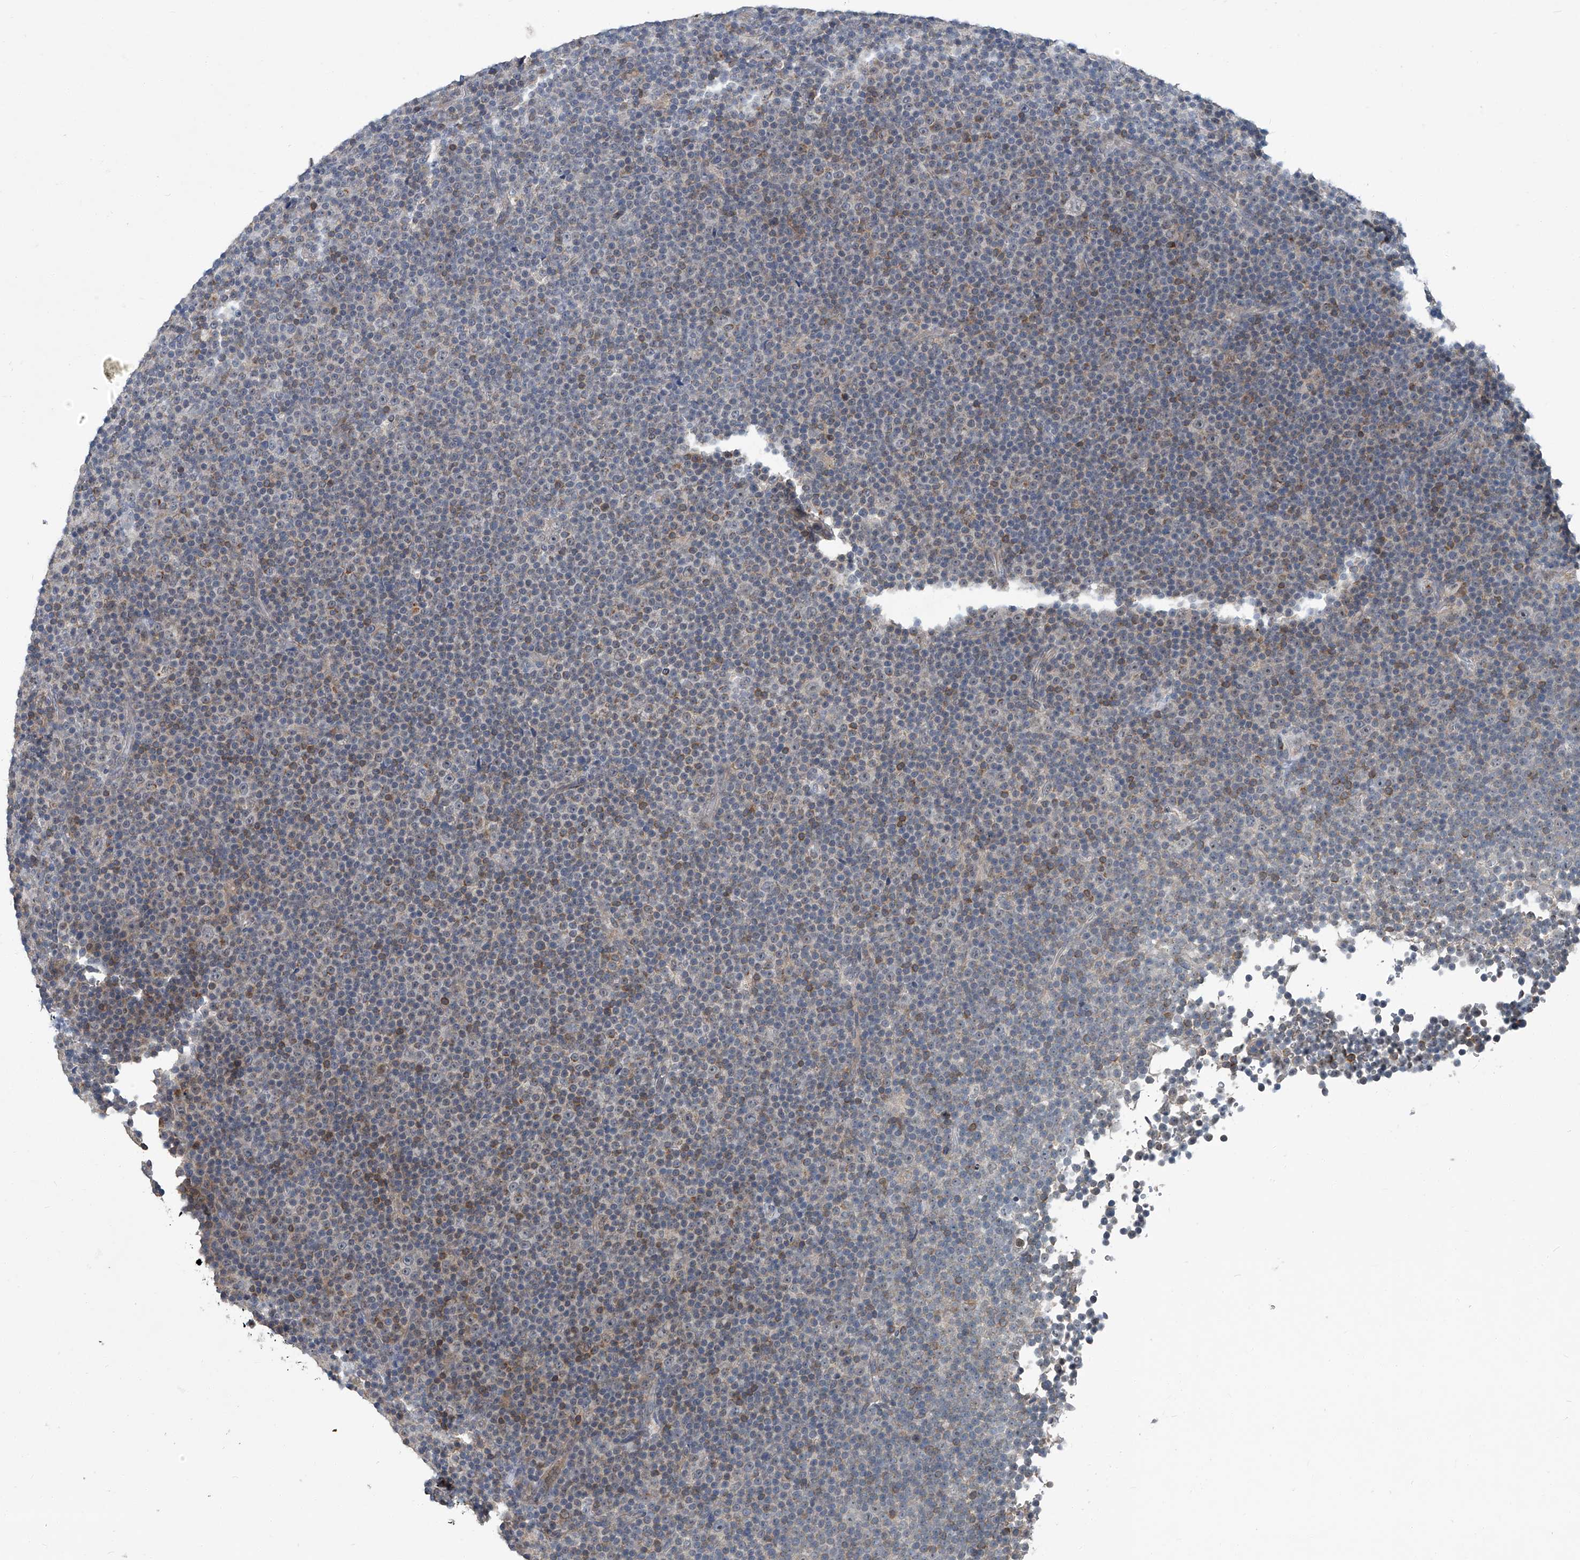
{"staining": {"intensity": "negative", "quantity": "none", "location": "none"}, "tissue": "lymphoma", "cell_type": "Tumor cells", "image_type": "cancer", "snomed": [{"axis": "morphology", "description": "Malignant lymphoma, non-Hodgkin's type, Low grade"}, {"axis": "topography", "description": "Lymph node"}], "caption": "Tumor cells show no significant protein expression in malignant lymphoma, non-Hodgkin's type (low-grade).", "gene": "AKNAD1", "patient": {"sex": "female", "age": 67}}